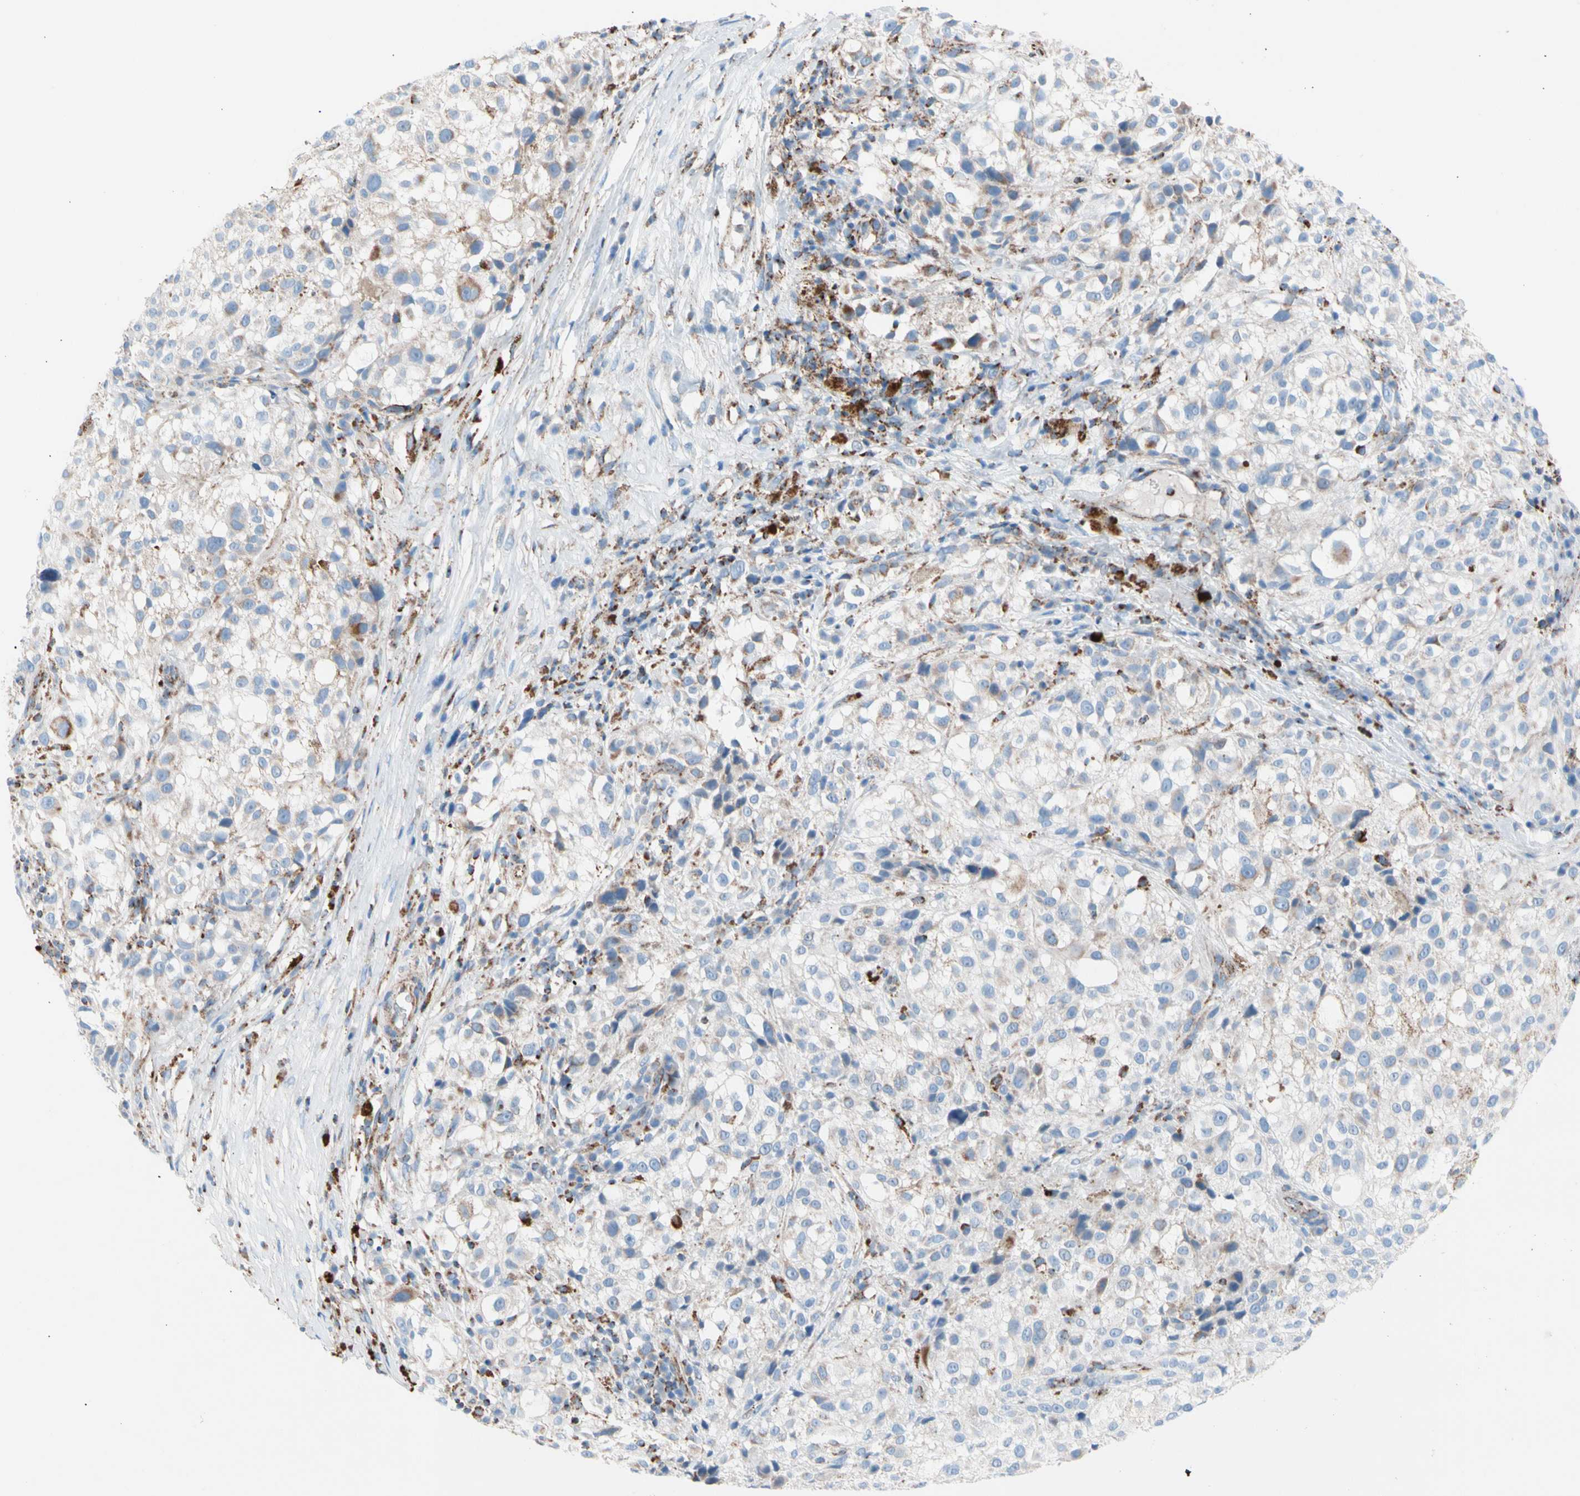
{"staining": {"intensity": "moderate", "quantity": "<25%", "location": "cytoplasmic/membranous"}, "tissue": "melanoma", "cell_type": "Tumor cells", "image_type": "cancer", "snomed": [{"axis": "morphology", "description": "Necrosis, NOS"}, {"axis": "morphology", "description": "Malignant melanoma, NOS"}, {"axis": "topography", "description": "Skin"}], "caption": "Malignant melanoma stained for a protein (brown) shows moderate cytoplasmic/membranous positive staining in approximately <25% of tumor cells.", "gene": "HK1", "patient": {"sex": "female", "age": 87}}